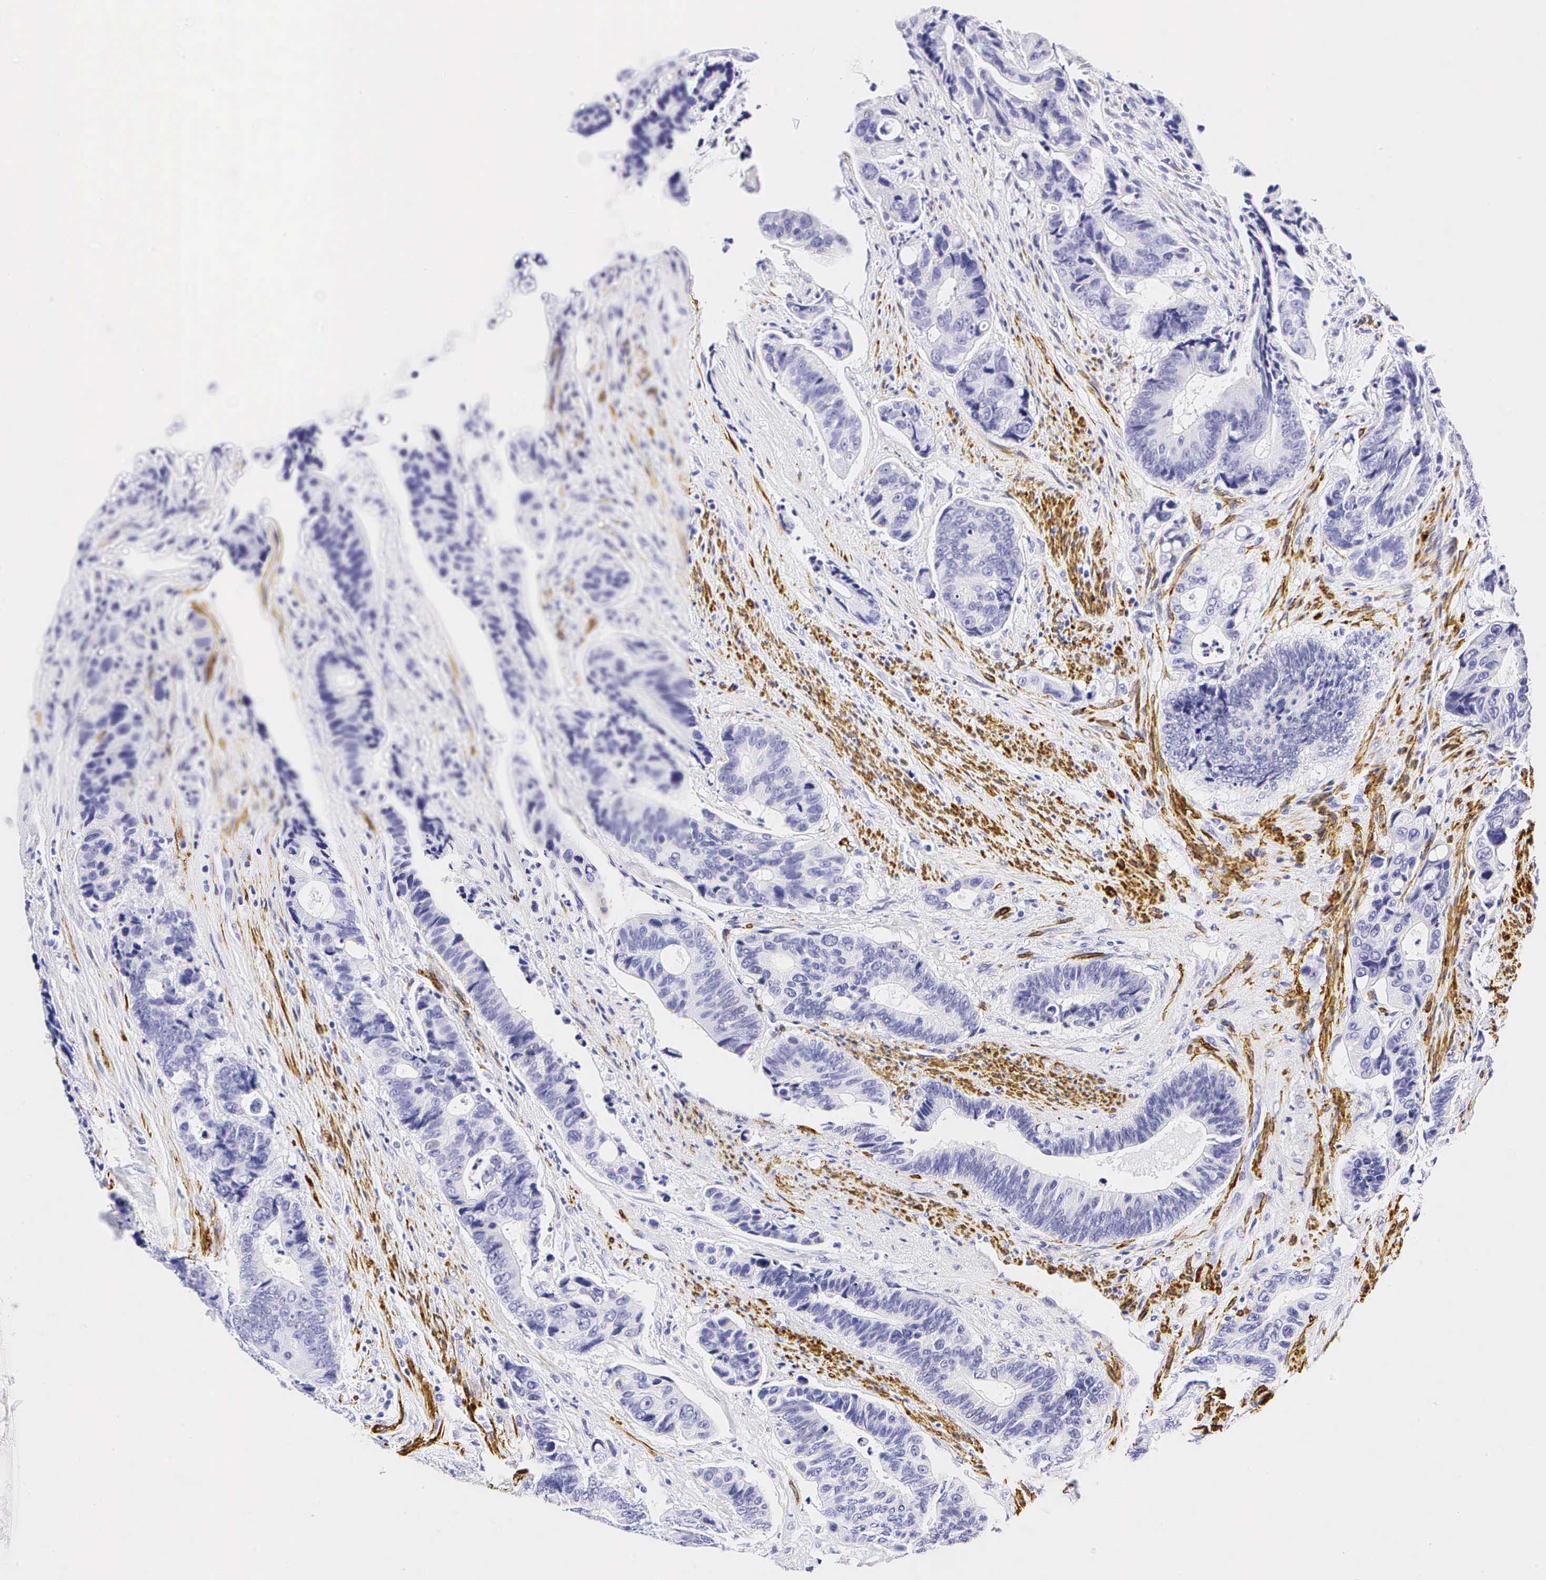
{"staining": {"intensity": "negative", "quantity": "none", "location": "none"}, "tissue": "colorectal cancer", "cell_type": "Tumor cells", "image_type": "cancer", "snomed": [{"axis": "morphology", "description": "Adenocarcinoma, NOS"}, {"axis": "topography", "description": "Colon"}], "caption": "This histopathology image is of colorectal adenocarcinoma stained with IHC to label a protein in brown with the nuclei are counter-stained blue. There is no positivity in tumor cells.", "gene": "CALD1", "patient": {"sex": "male", "age": 56}}